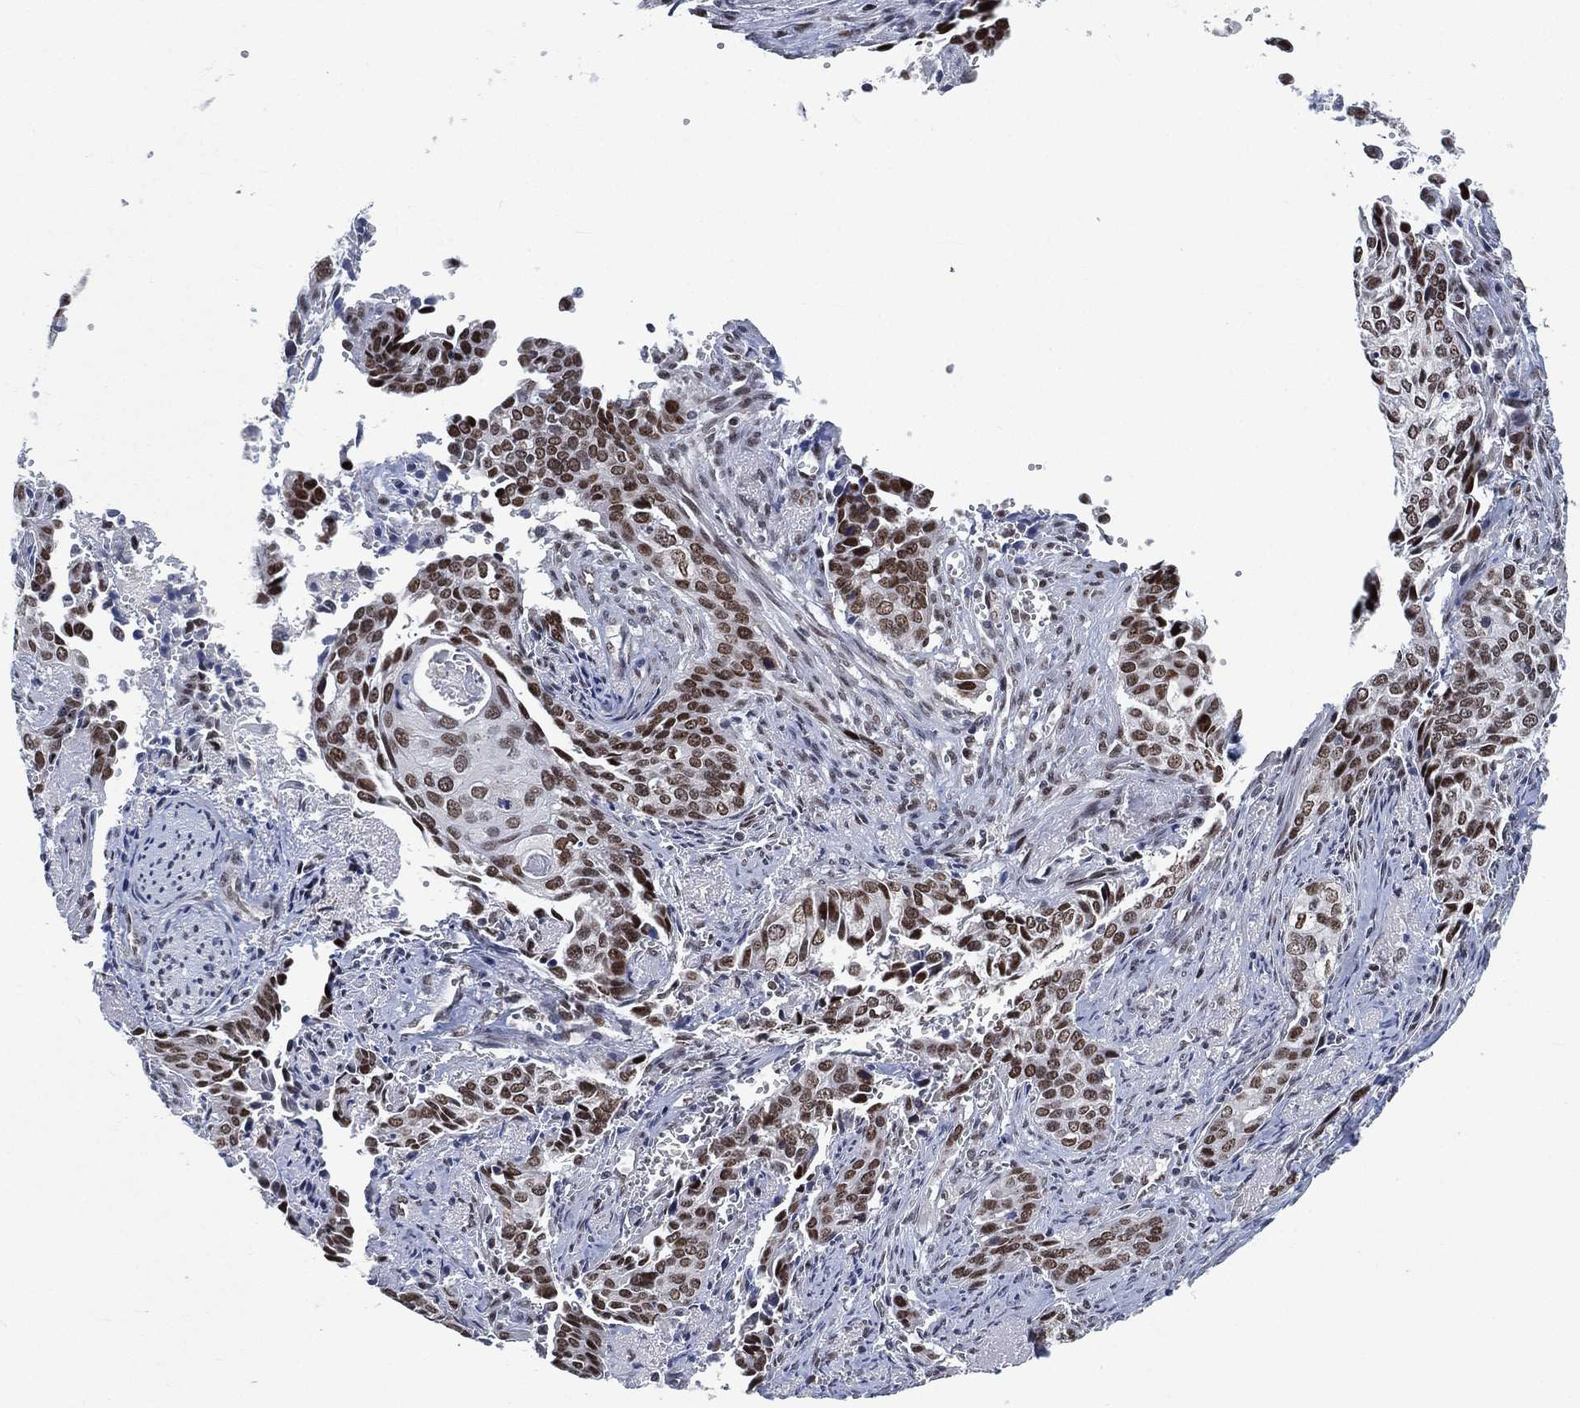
{"staining": {"intensity": "strong", "quantity": ">75%", "location": "nuclear"}, "tissue": "cervical cancer", "cell_type": "Tumor cells", "image_type": "cancer", "snomed": [{"axis": "morphology", "description": "Squamous cell carcinoma, NOS"}, {"axis": "topography", "description": "Cervix"}], "caption": "A brown stain shows strong nuclear positivity of a protein in human cervical cancer tumor cells.", "gene": "YLPM1", "patient": {"sex": "female", "age": 29}}